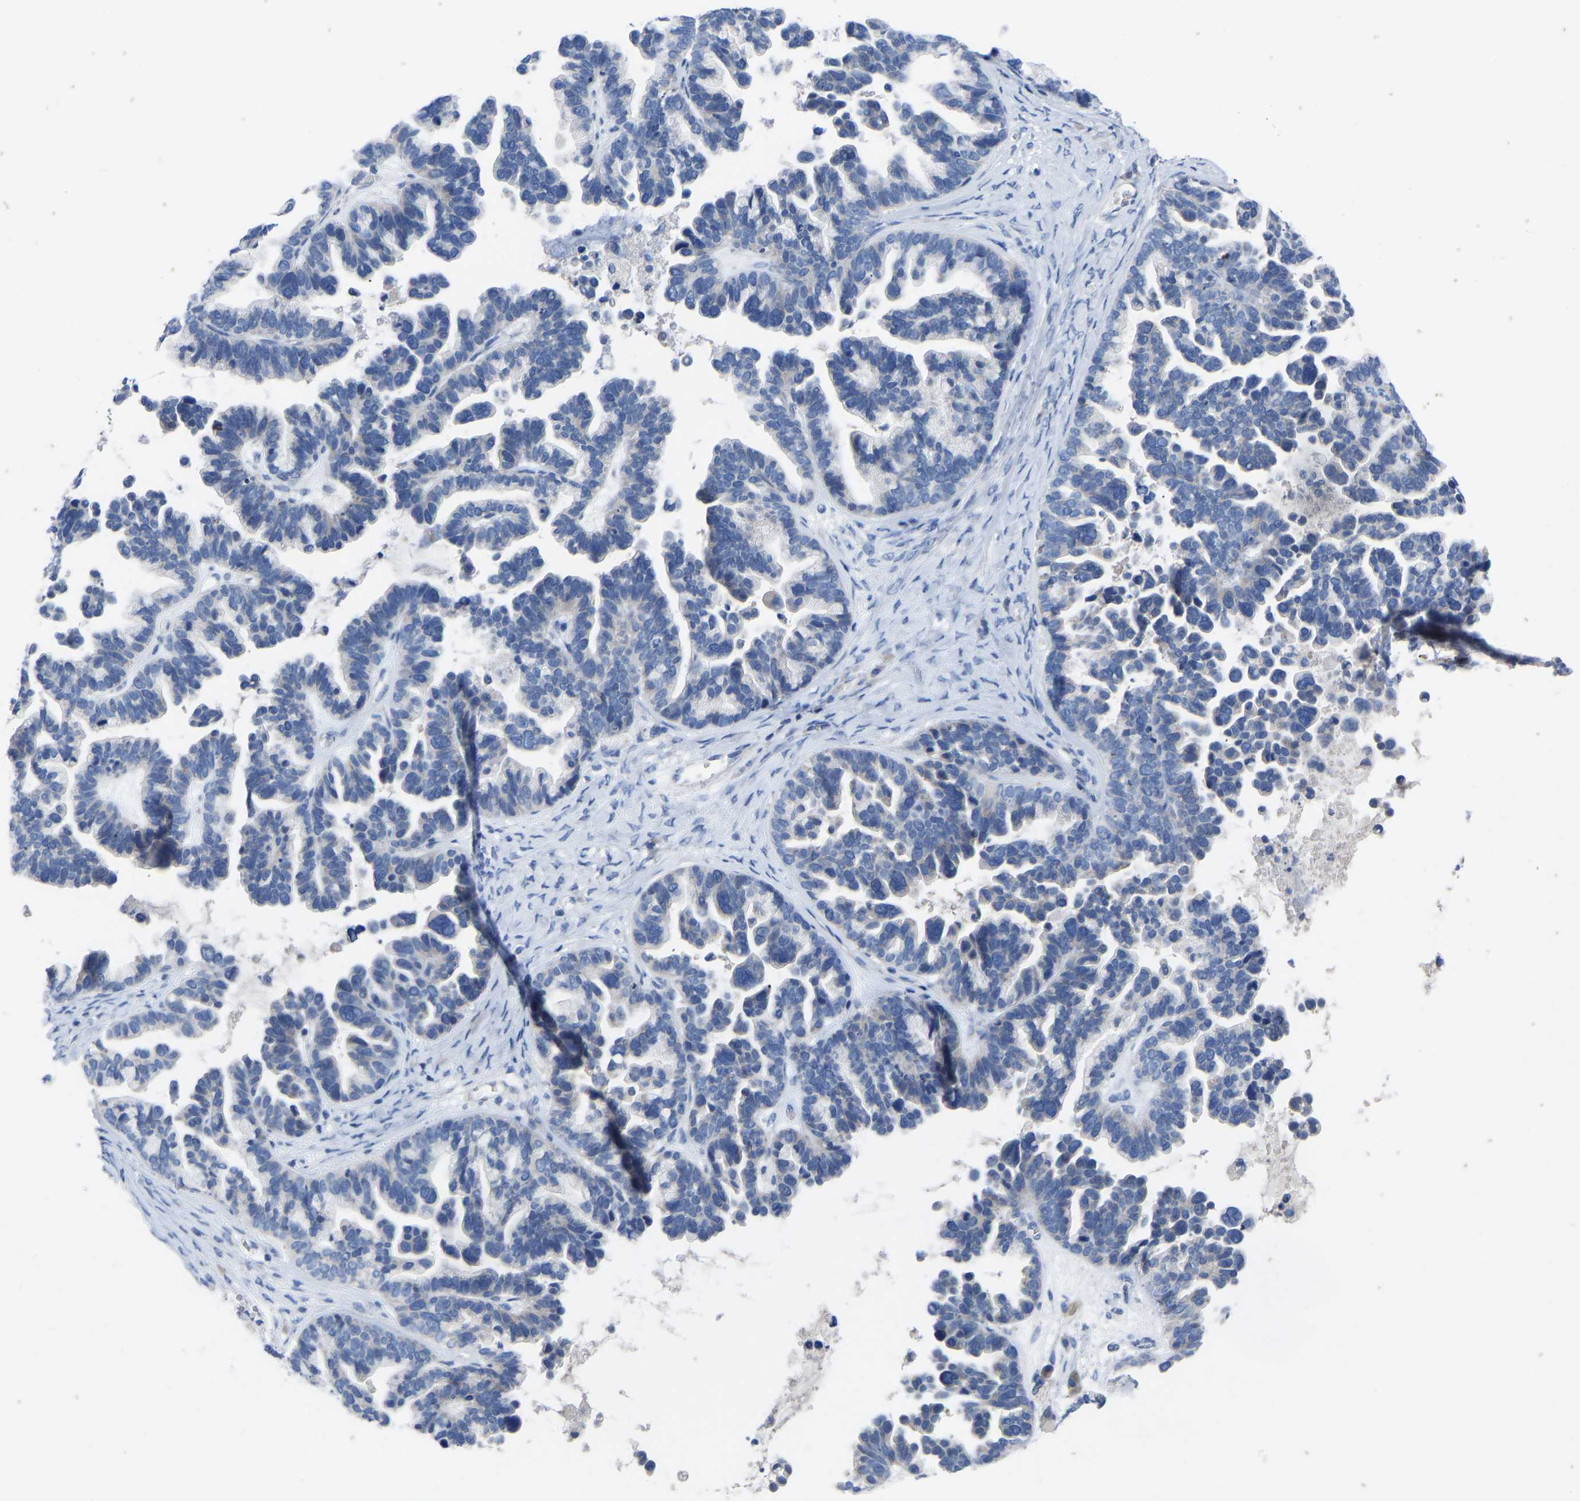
{"staining": {"intensity": "negative", "quantity": "none", "location": "none"}, "tissue": "ovarian cancer", "cell_type": "Tumor cells", "image_type": "cancer", "snomed": [{"axis": "morphology", "description": "Cystadenocarcinoma, serous, NOS"}, {"axis": "topography", "description": "Ovary"}], "caption": "Immunohistochemistry (IHC) image of human ovarian cancer (serous cystadenocarcinoma) stained for a protein (brown), which shows no expression in tumor cells. (Stains: DAB immunohistochemistry (IHC) with hematoxylin counter stain, Microscopy: brightfield microscopy at high magnification).", "gene": "OLIG2", "patient": {"sex": "female", "age": 56}}